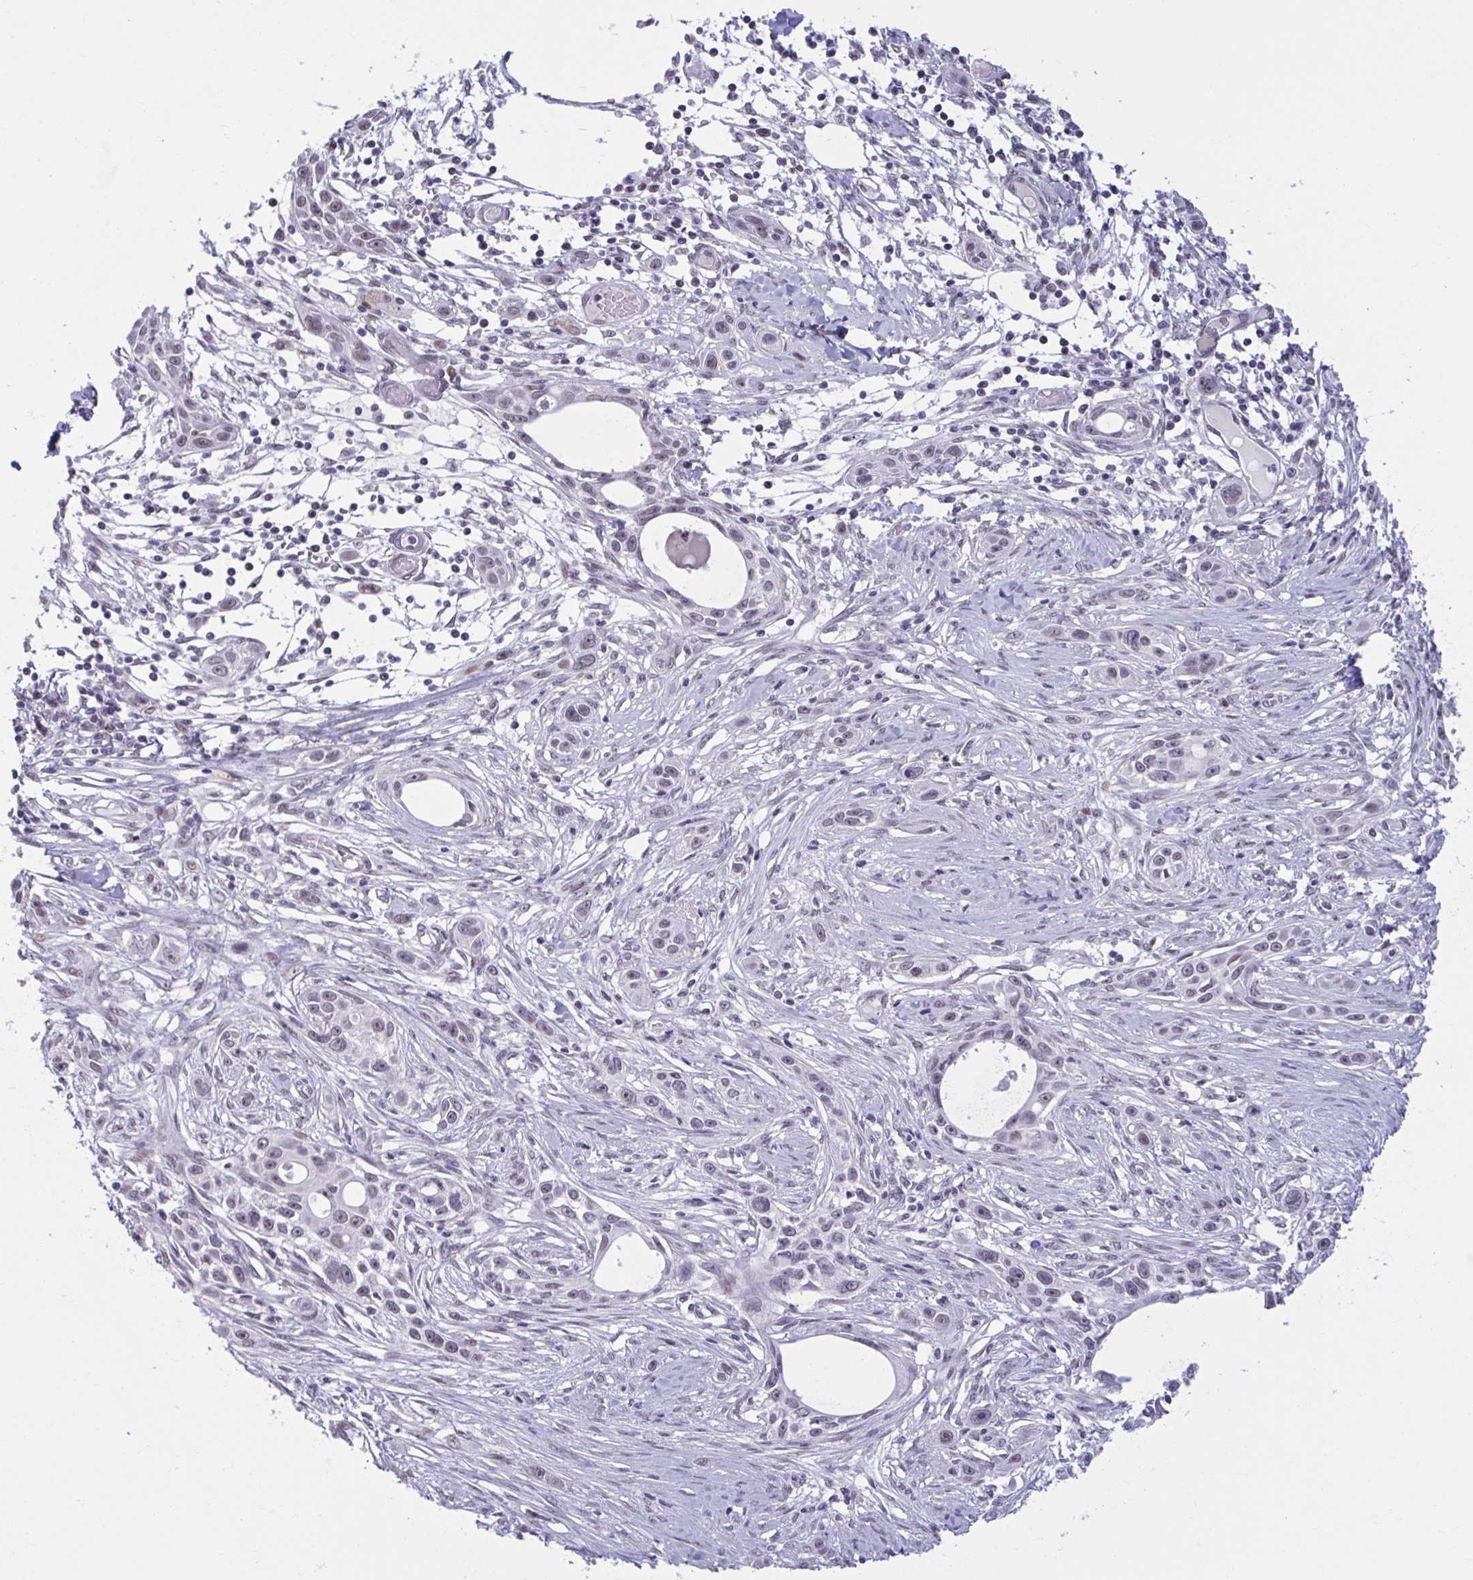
{"staining": {"intensity": "weak", "quantity": "25%-75%", "location": "nuclear"}, "tissue": "skin cancer", "cell_type": "Tumor cells", "image_type": "cancer", "snomed": [{"axis": "morphology", "description": "Squamous cell carcinoma, NOS"}, {"axis": "topography", "description": "Skin"}], "caption": "Immunohistochemical staining of skin cancer (squamous cell carcinoma) demonstrates weak nuclear protein staining in approximately 25%-75% of tumor cells. (Brightfield microscopy of DAB IHC at high magnification).", "gene": "HSD17B6", "patient": {"sex": "female", "age": 69}}